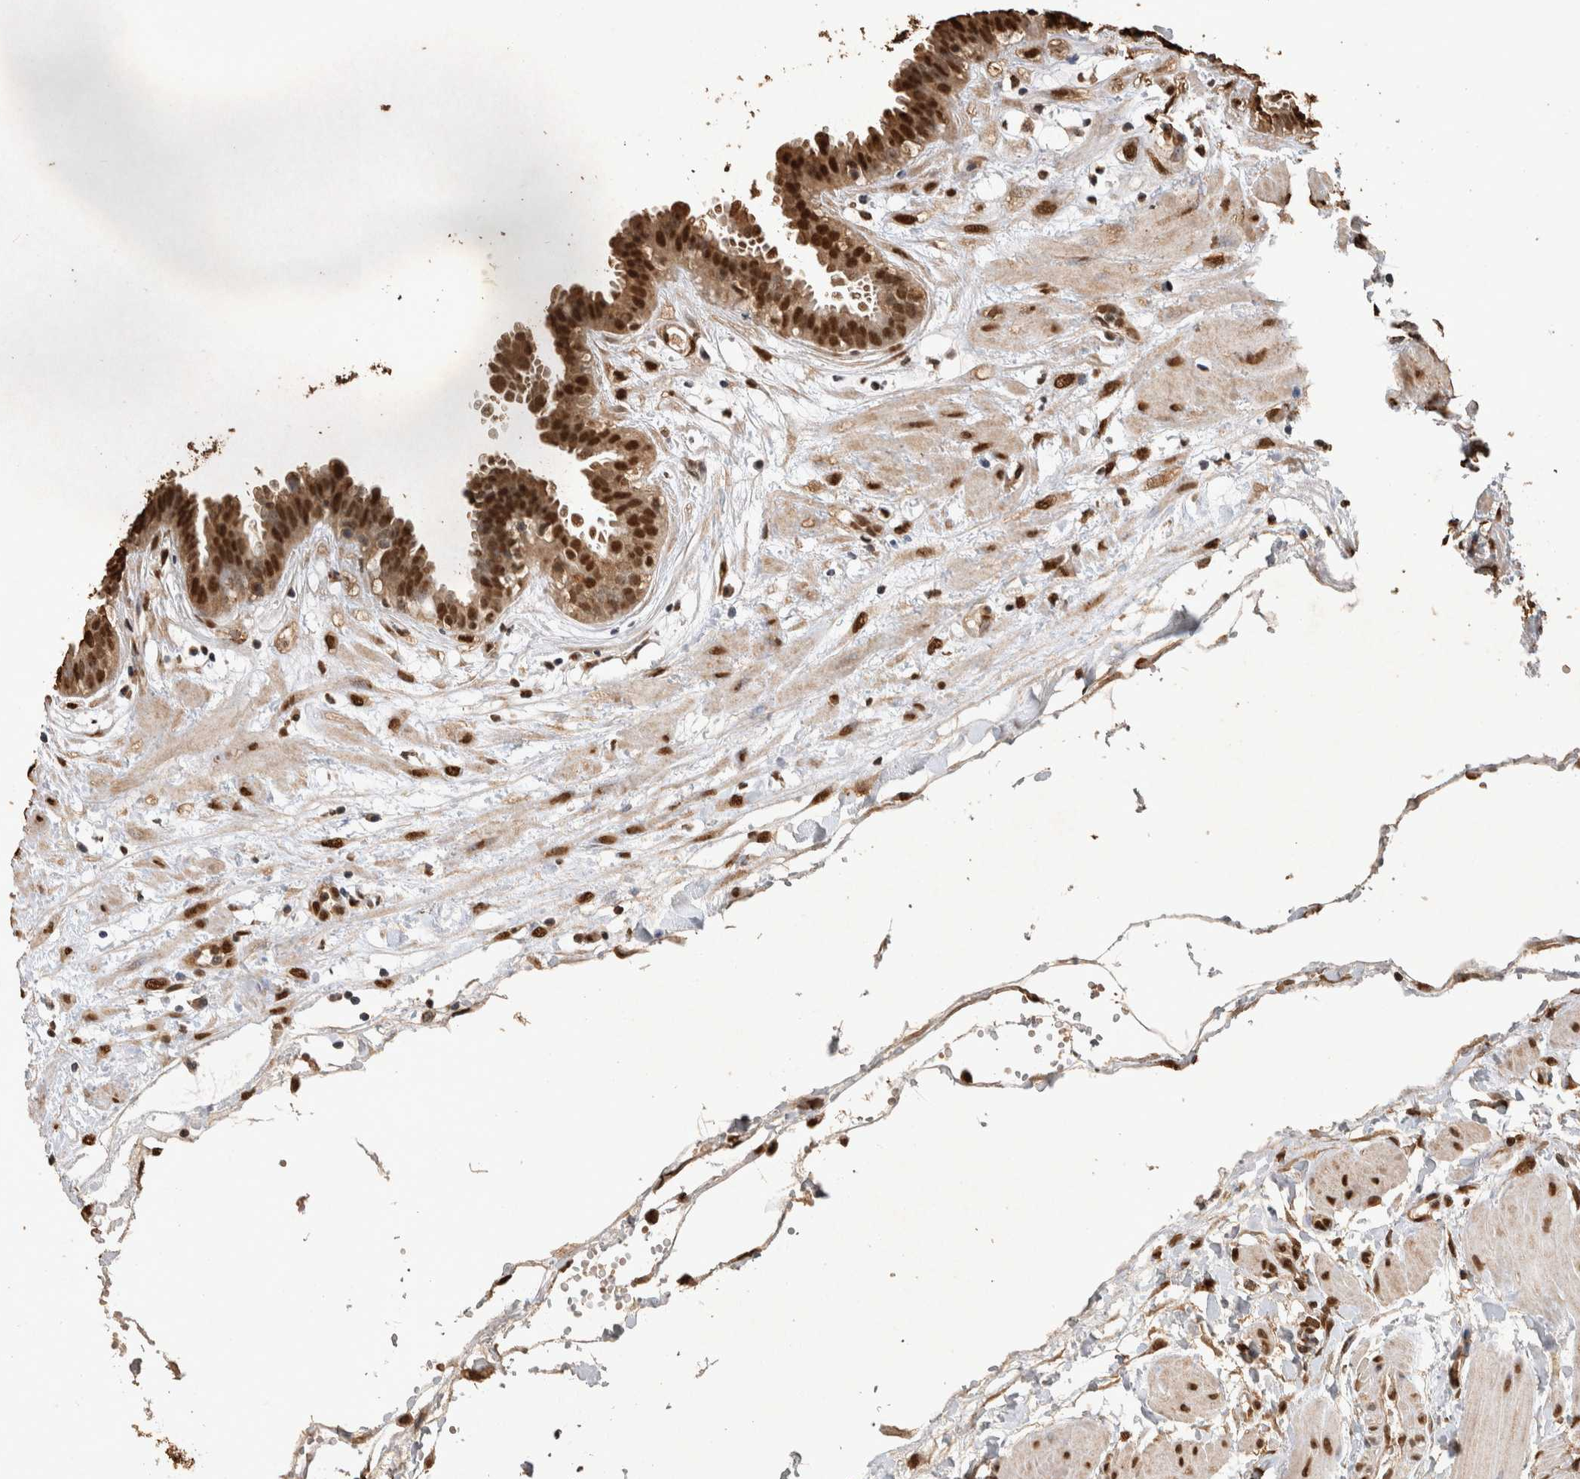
{"staining": {"intensity": "strong", "quantity": ">75%", "location": "cytoplasmic/membranous,nuclear"}, "tissue": "fallopian tube", "cell_type": "Glandular cells", "image_type": "normal", "snomed": [{"axis": "morphology", "description": "Normal tissue, NOS"}, {"axis": "topography", "description": "Fallopian tube"}, {"axis": "topography", "description": "Placenta"}], "caption": "The histopathology image demonstrates immunohistochemical staining of benign fallopian tube. There is strong cytoplasmic/membranous,nuclear staining is seen in approximately >75% of glandular cells. (brown staining indicates protein expression, while blue staining denotes nuclei).", "gene": "OAS2", "patient": {"sex": "female", "age": 32}}